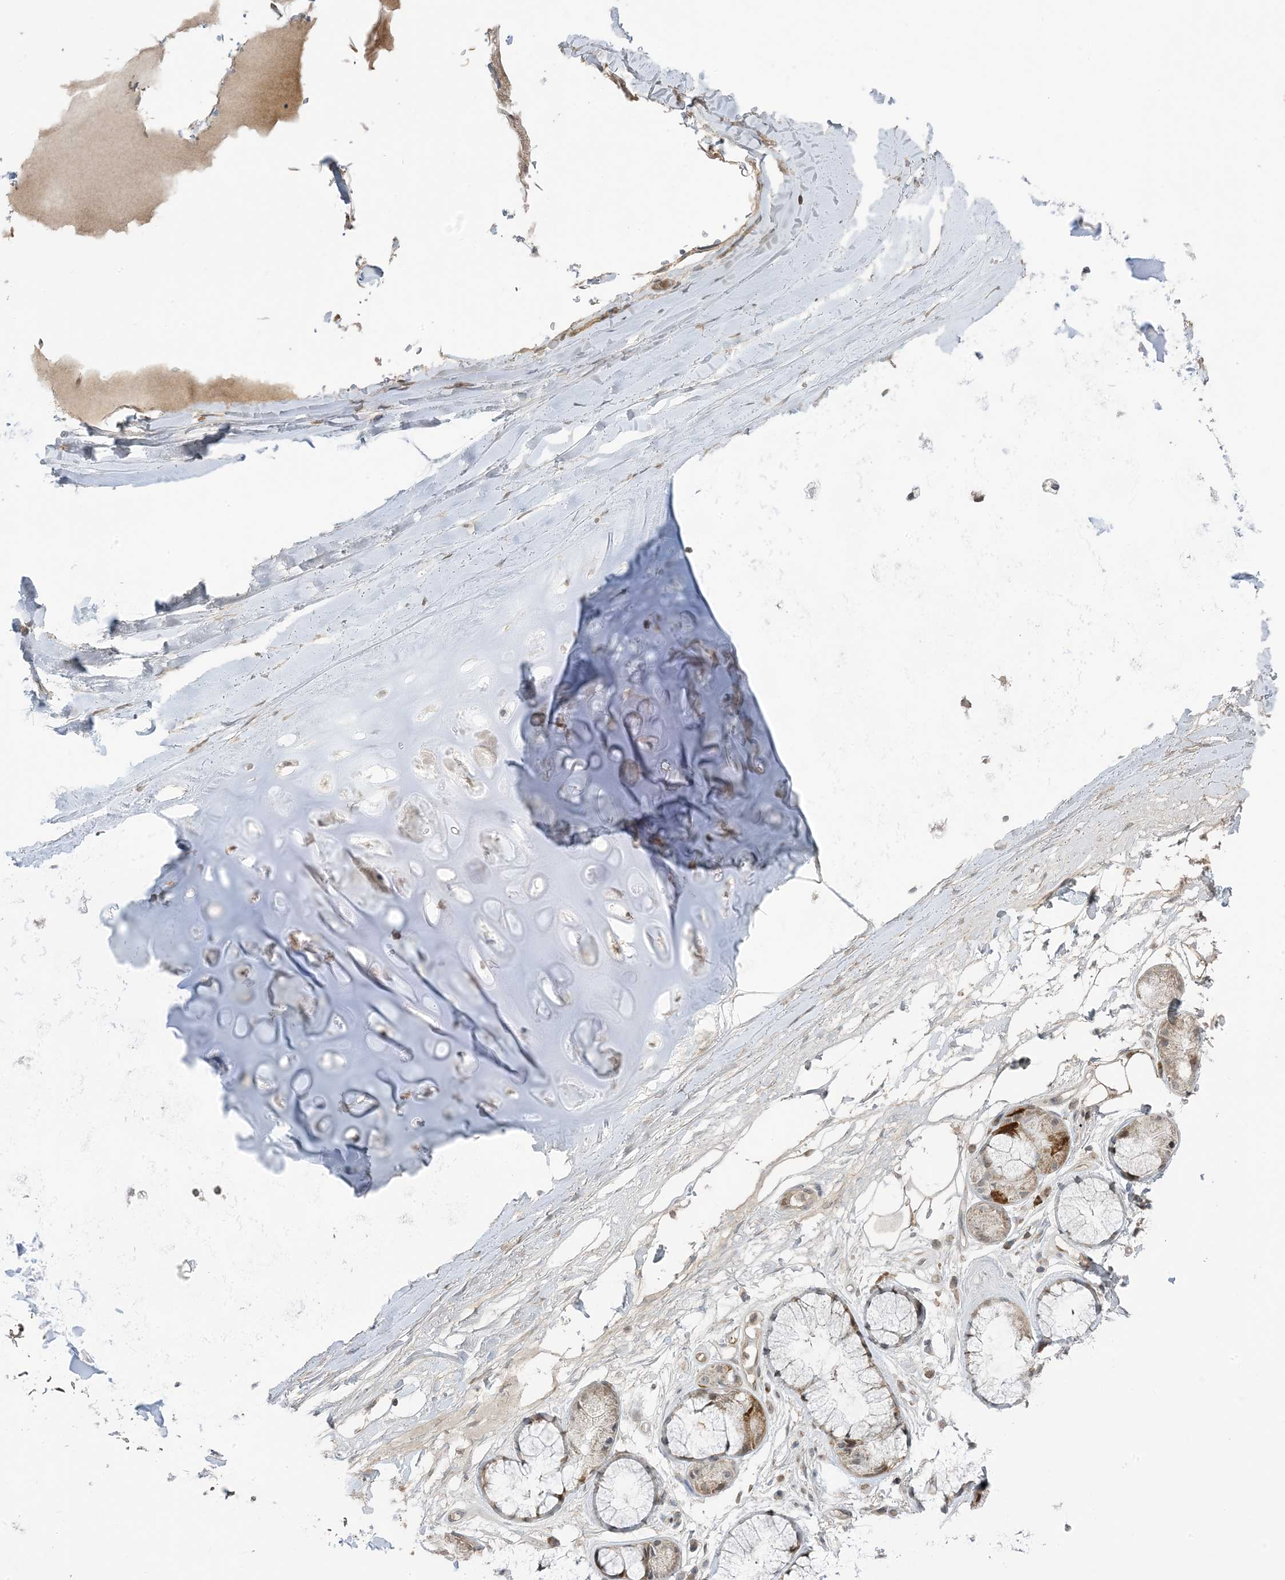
{"staining": {"intensity": "weak", "quantity": ">75%", "location": "cytoplasmic/membranous,nuclear"}, "tissue": "adipose tissue", "cell_type": "Adipocytes", "image_type": "normal", "snomed": [{"axis": "morphology", "description": "Normal tissue, NOS"}, {"axis": "topography", "description": "Bronchus"}], "caption": "Immunohistochemical staining of benign human adipose tissue shows weak cytoplasmic/membranous,nuclear protein staining in about >75% of adipocytes. (DAB IHC, brown staining for protein, blue staining for nuclei).", "gene": "PHLDB2", "patient": {"sex": "male", "age": 66}}